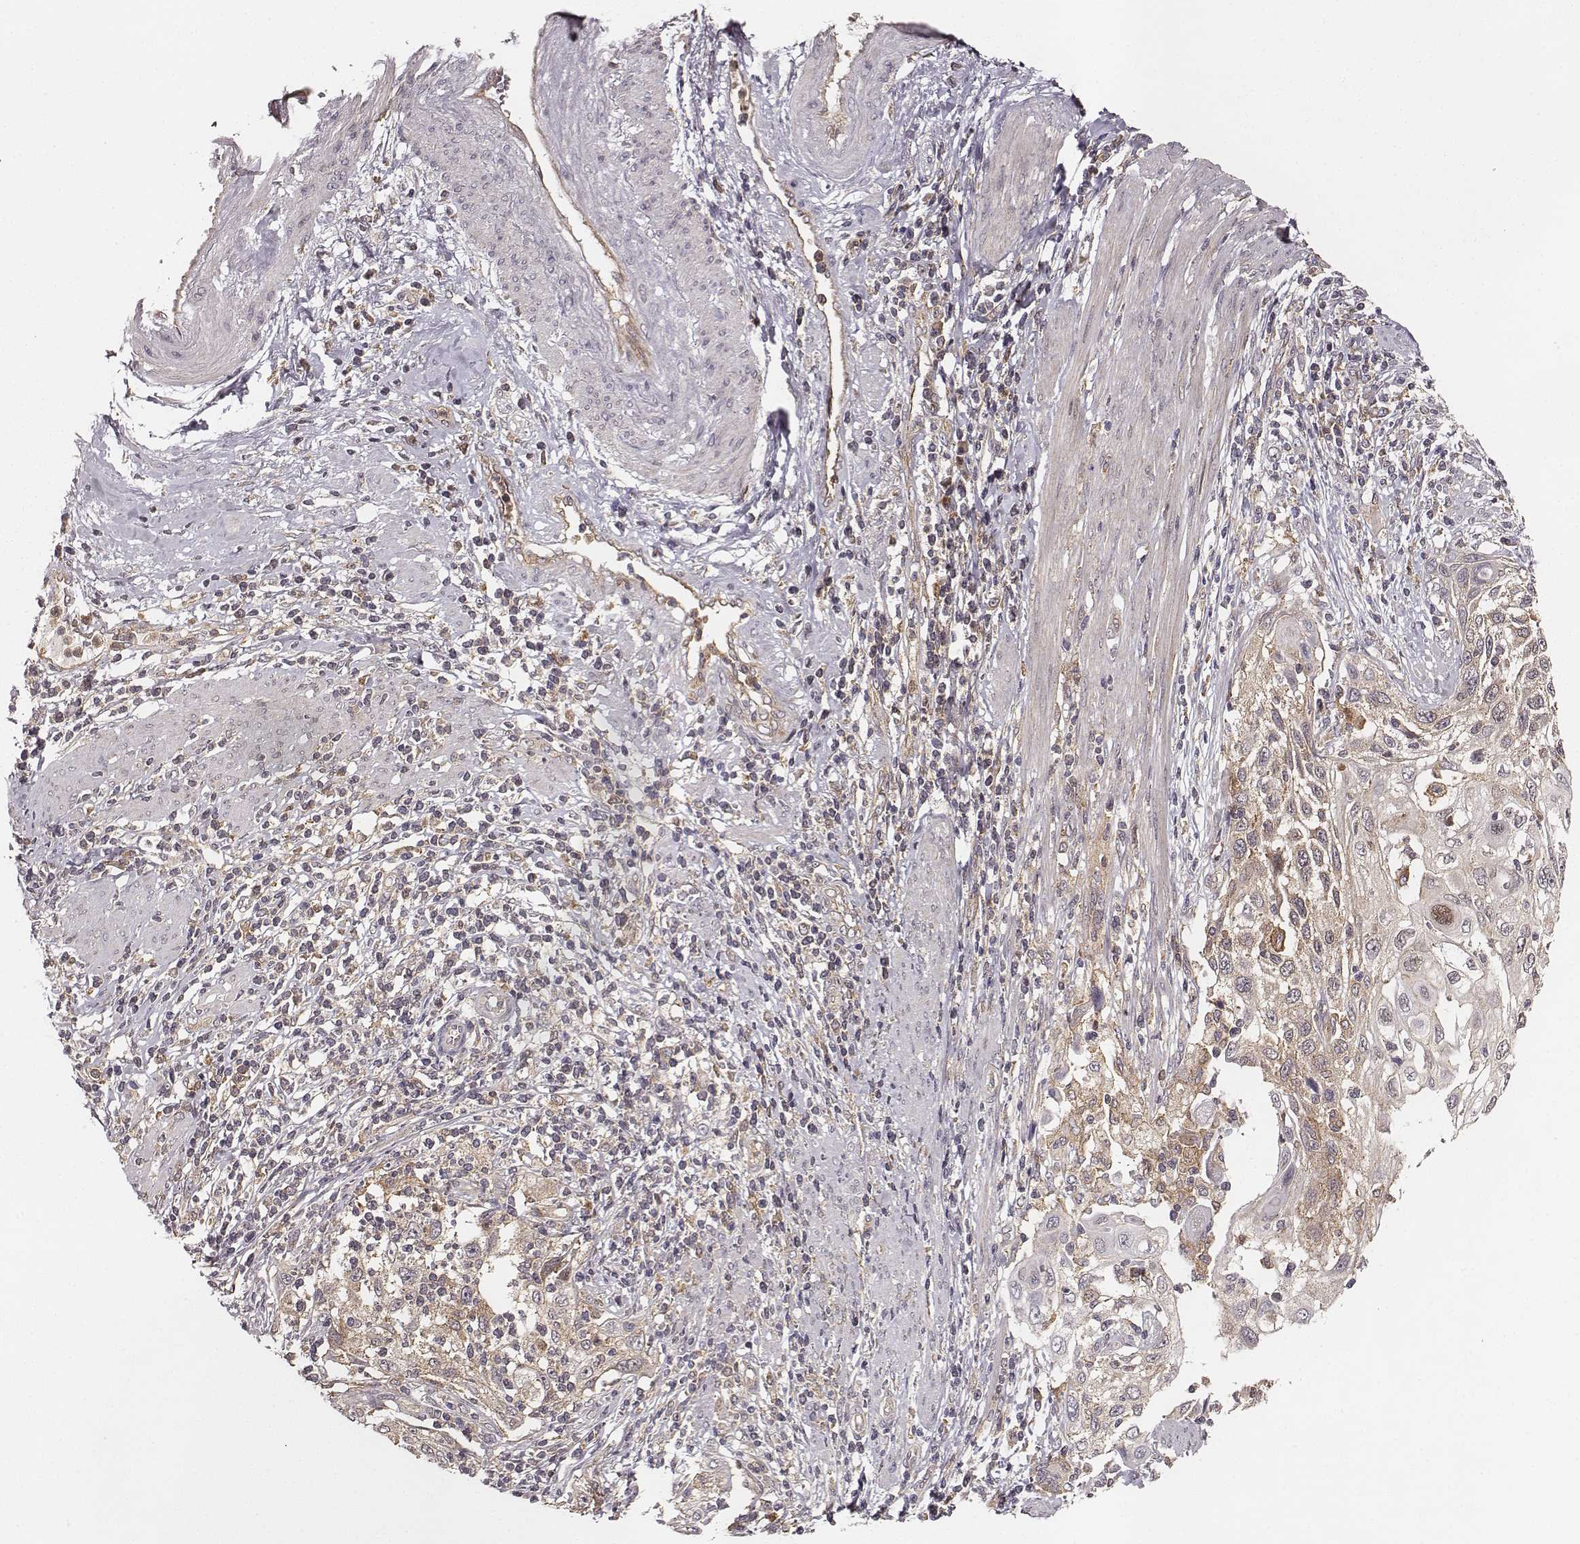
{"staining": {"intensity": "moderate", "quantity": ">75%", "location": "cytoplasmic/membranous"}, "tissue": "cervical cancer", "cell_type": "Tumor cells", "image_type": "cancer", "snomed": [{"axis": "morphology", "description": "Squamous cell carcinoma, NOS"}, {"axis": "topography", "description": "Cervix"}], "caption": "Protein analysis of cervical squamous cell carcinoma tissue reveals moderate cytoplasmic/membranous positivity in about >75% of tumor cells.", "gene": "VPS26A", "patient": {"sex": "female", "age": 70}}